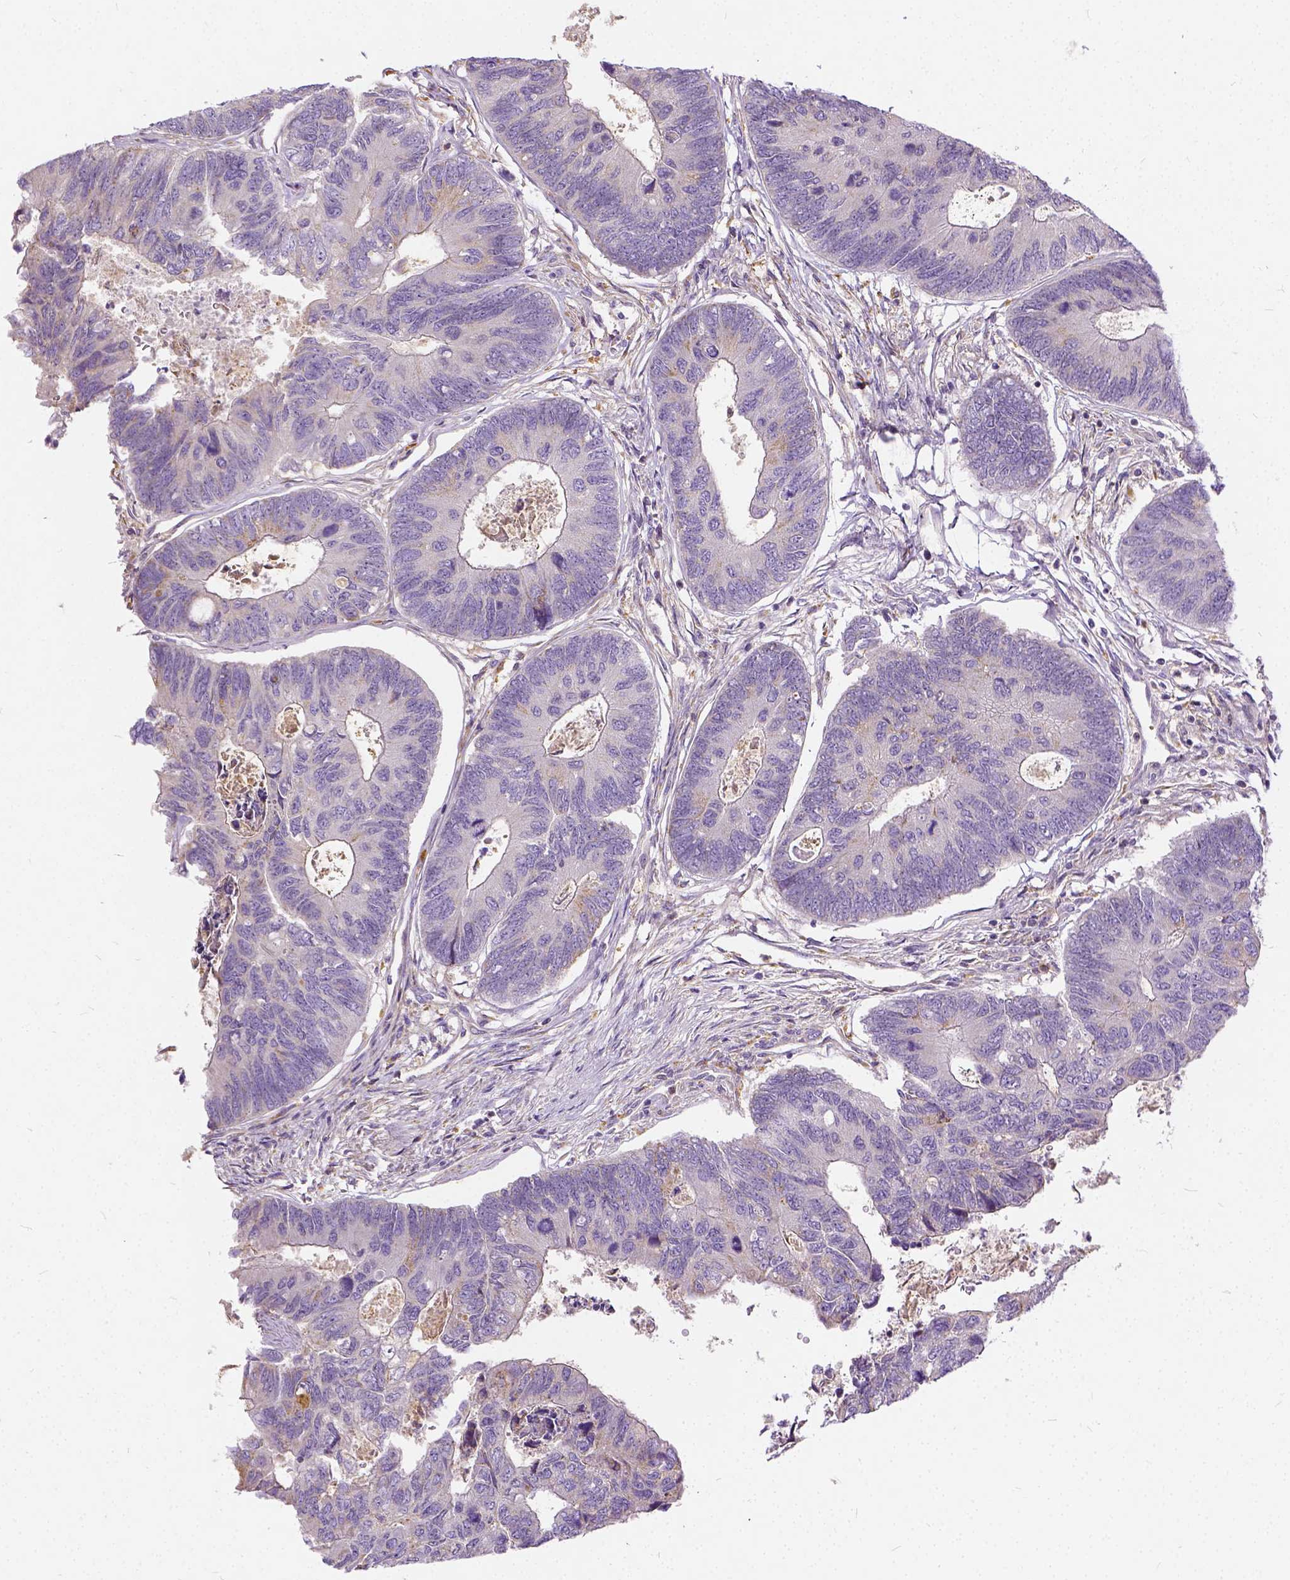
{"staining": {"intensity": "negative", "quantity": "none", "location": "none"}, "tissue": "colorectal cancer", "cell_type": "Tumor cells", "image_type": "cancer", "snomed": [{"axis": "morphology", "description": "Adenocarcinoma, NOS"}, {"axis": "topography", "description": "Colon"}], "caption": "A micrograph of adenocarcinoma (colorectal) stained for a protein reveals no brown staining in tumor cells.", "gene": "CADM4", "patient": {"sex": "female", "age": 67}}